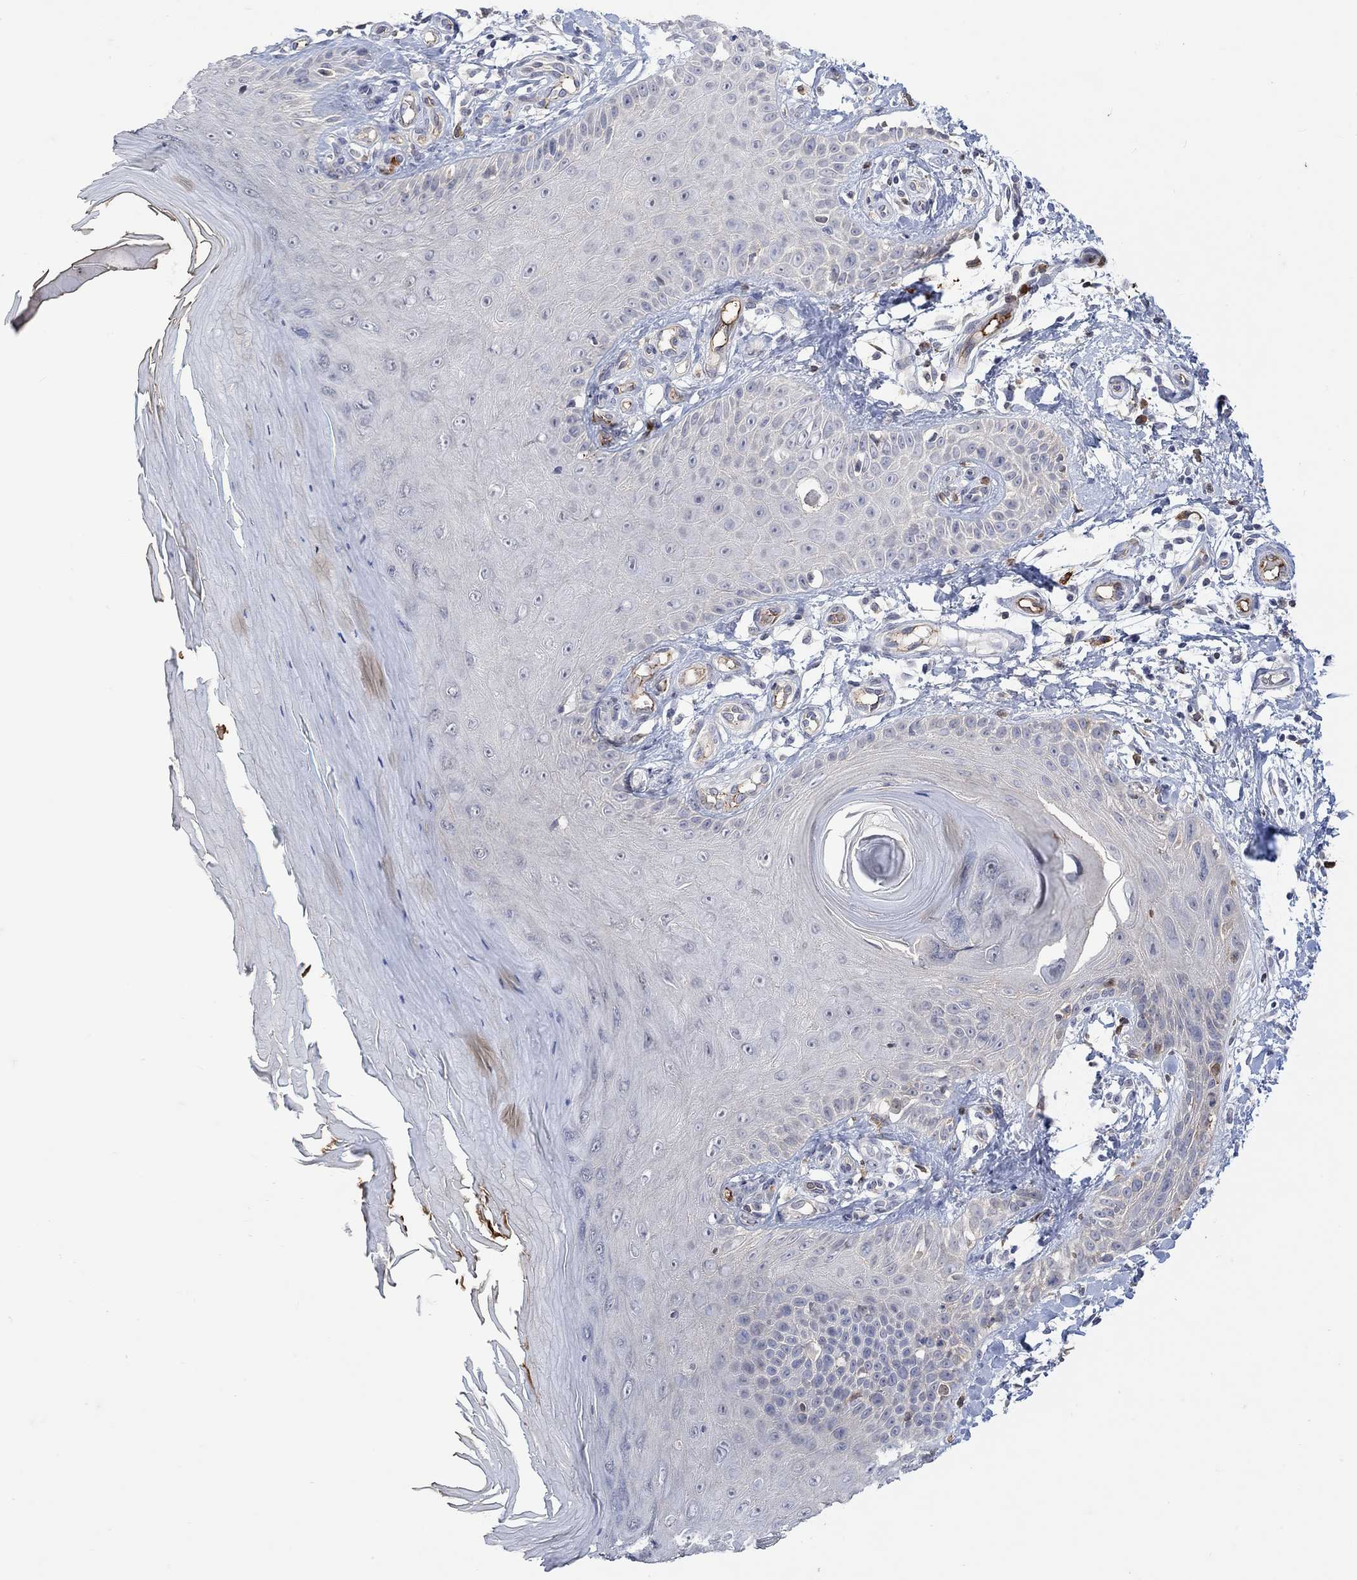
{"staining": {"intensity": "negative", "quantity": "none", "location": "none"}, "tissue": "skin", "cell_type": "Fibroblasts", "image_type": "normal", "snomed": [{"axis": "morphology", "description": "Normal tissue, NOS"}, {"axis": "morphology", "description": "Inflammation, NOS"}, {"axis": "morphology", "description": "Fibrosis, NOS"}, {"axis": "topography", "description": "Skin"}], "caption": "The micrograph displays no staining of fibroblasts in benign skin.", "gene": "MSTN", "patient": {"sex": "male", "age": 71}}